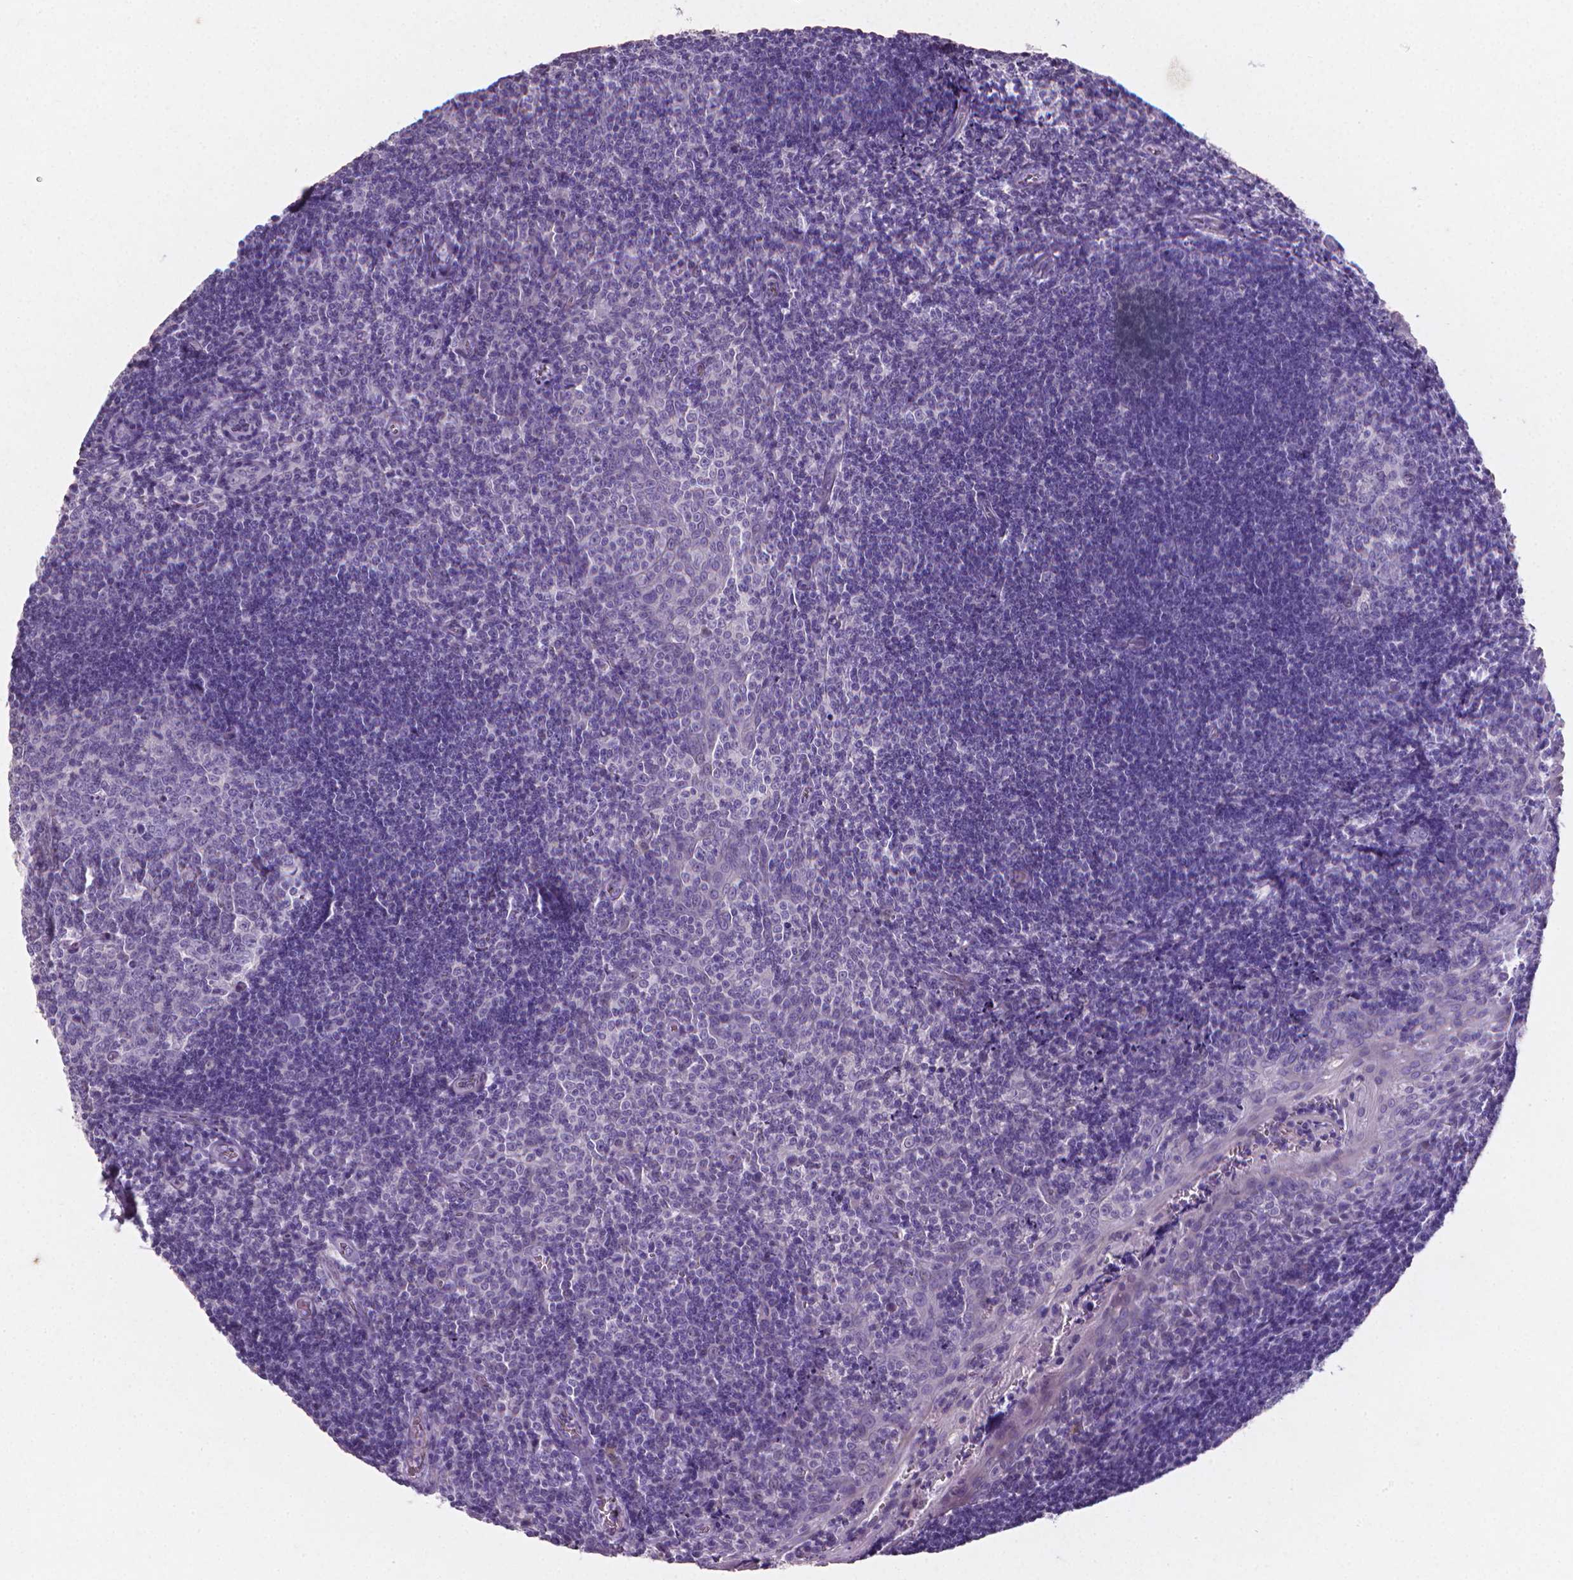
{"staining": {"intensity": "negative", "quantity": "none", "location": "none"}, "tissue": "tonsil", "cell_type": "Germinal center cells", "image_type": "normal", "snomed": [{"axis": "morphology", "description": "Normal tissue, NOS"}, {"axis": "morphology", "description": "Inflammation, NOS"}, {"axis": "topography", "description": "Tonsil"}], "caption": "Human tonsil stained for a protein using immunohistochemistry (IHC) demonstrates no expression in germinal center cells.", "gene": "XPNPEP2", "patient": {"sex": "female", "age": 31}}